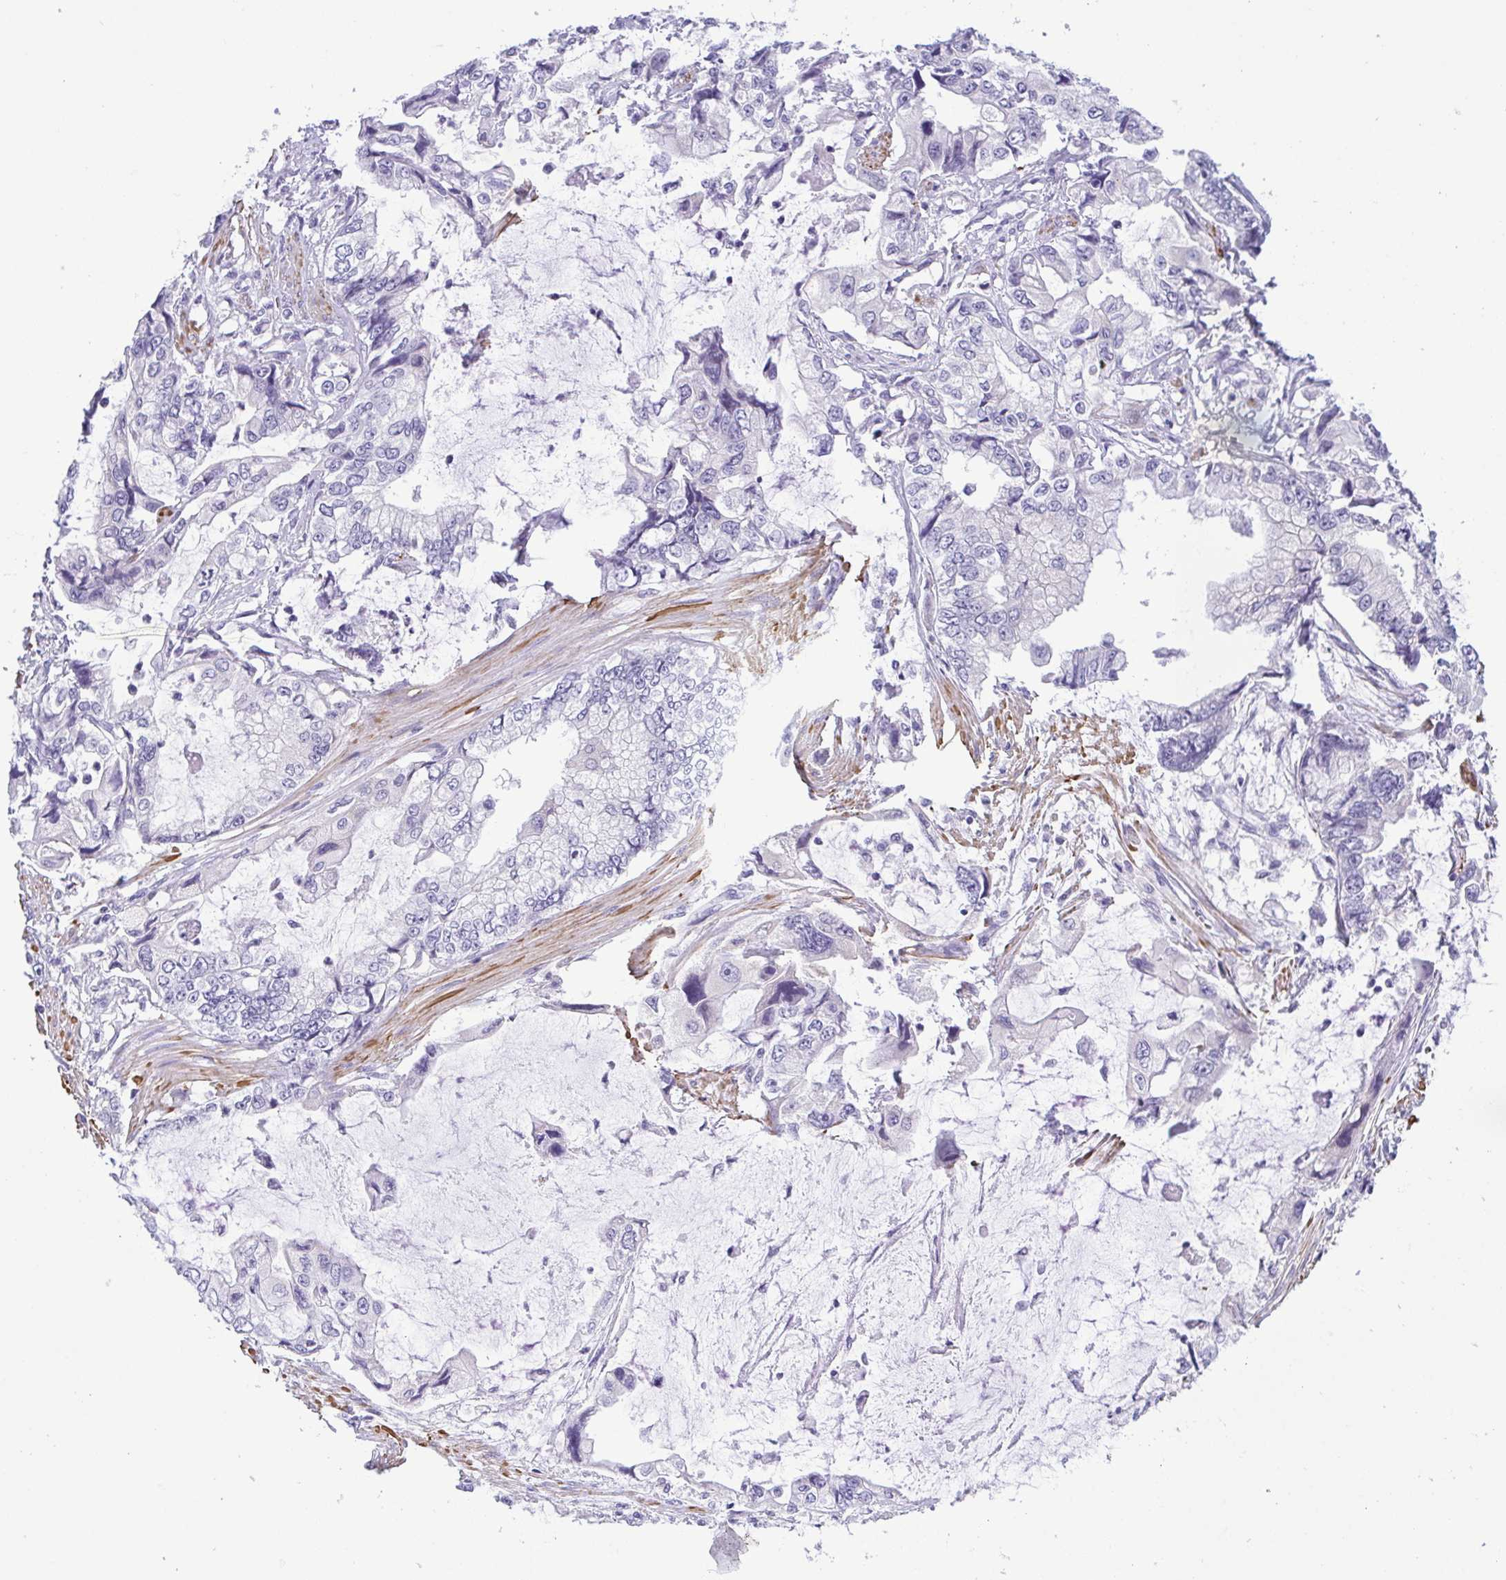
{"staining": {"intensity": "negative", "quantity": "none", "location": "none"}, "tissue": "stomach cancer", "cell_type": "Tumor cells", "image_type": "cancer", "snomed": [{"axis": "morphology", "description": "Adenocarcinoma, NOS"}, {"axis": "topography", "description": "Pancreas"}, {"axis": "topography", "description": "Stomach, upper"}, {"axis": "topography", "description": "Stomach"}], "caption": "Tumor cells show no significant staining in stomach cancer (adenocarcinoma). Brightfield microscopy of immunohistochemistry stained with DAB (brown) and hematoxylin (blue), captured at high magnification.", "gene": "MYL7", "patient": {"sex": "male", "age": 77}}